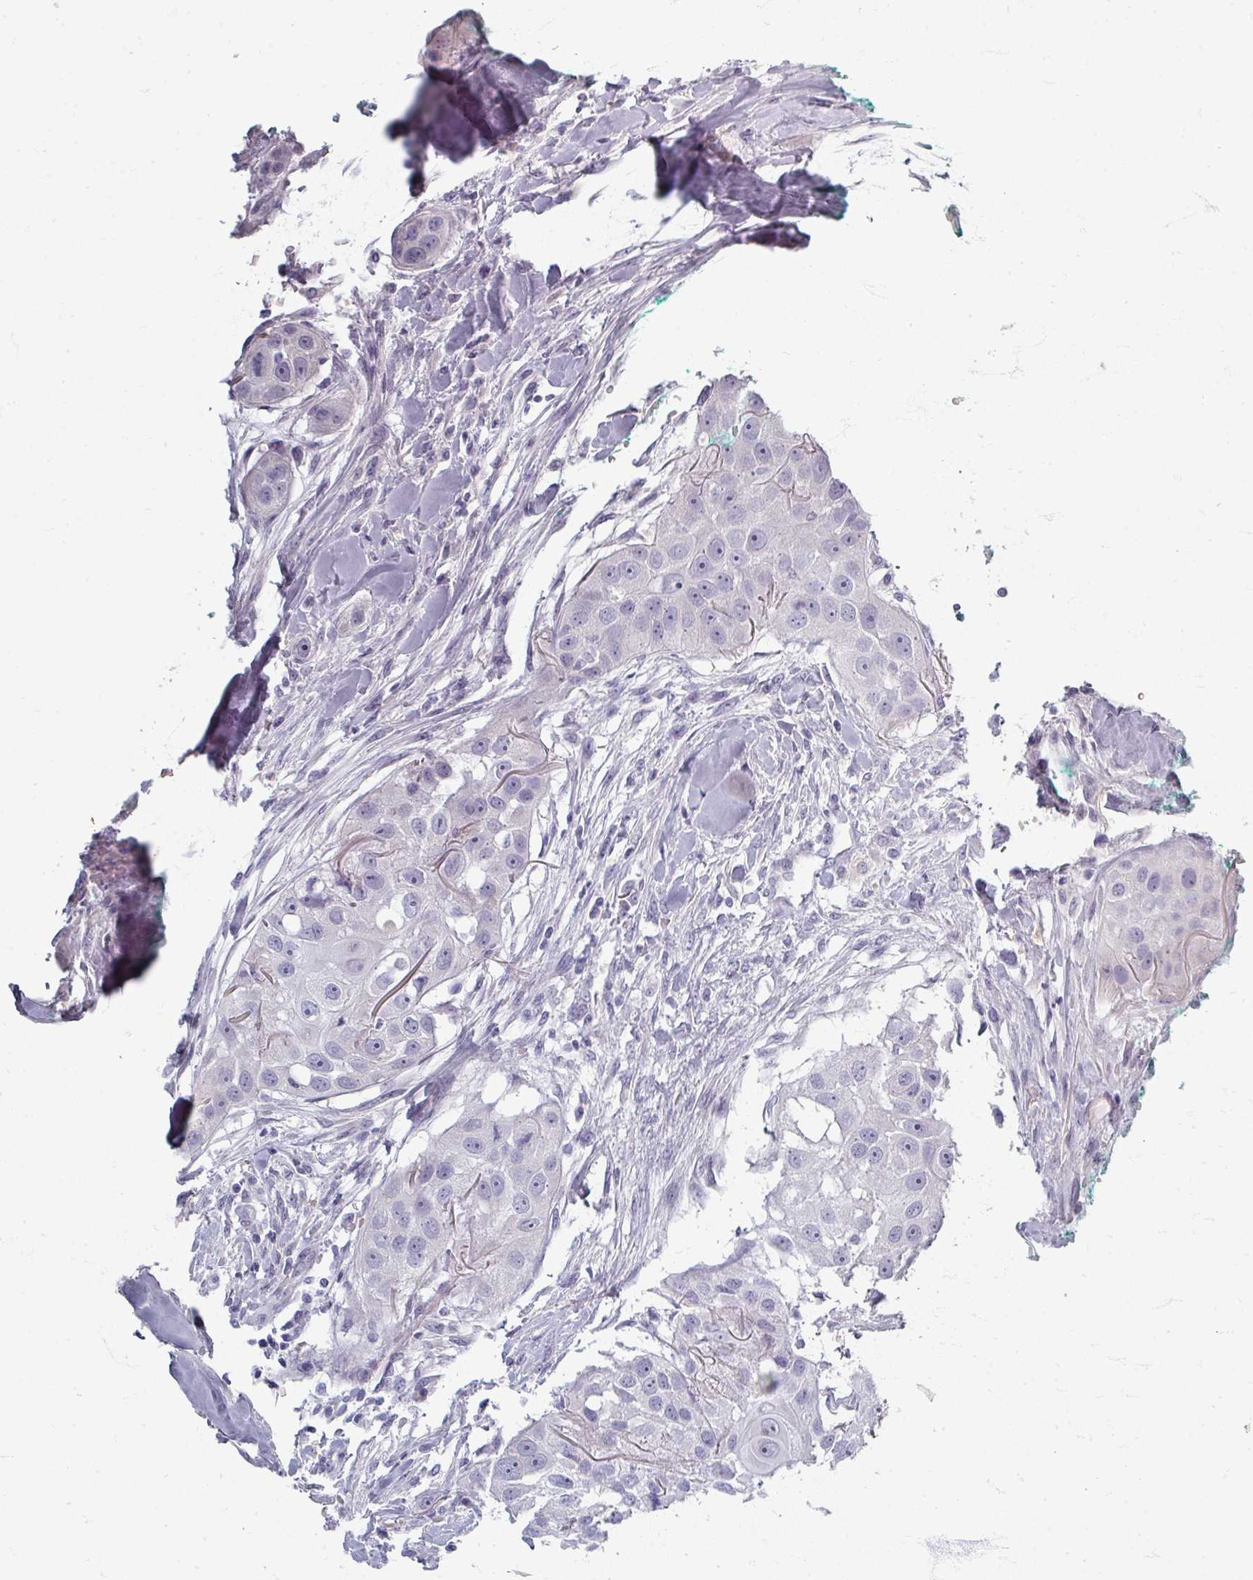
{"staining": {"intensity": "negative", "quantity": "none", "location": "none"}, "tissue": "head and neck cancer", "cell_type": "Tumor cells", "image_type": "cancer", "snomed": [{"axis": "morphology", "description": "Normal tissue, NOS"}, {"axis": "morphology", "description": "Squamous cell carcinoma, NOS"}, {"axis": "topography", "description": "Skeletal muscle"}, {"axis": "topography", "description": "Head-Neck"}], "caption": "Immunohistochemistry (IHC) micrograph of head and neck squamous cell carcinoma stained for a protein (brown), which demonstrates no expression in tumor cells.", "gene": "ZNF878", "patient": {"sex": "male", "age": 51}}